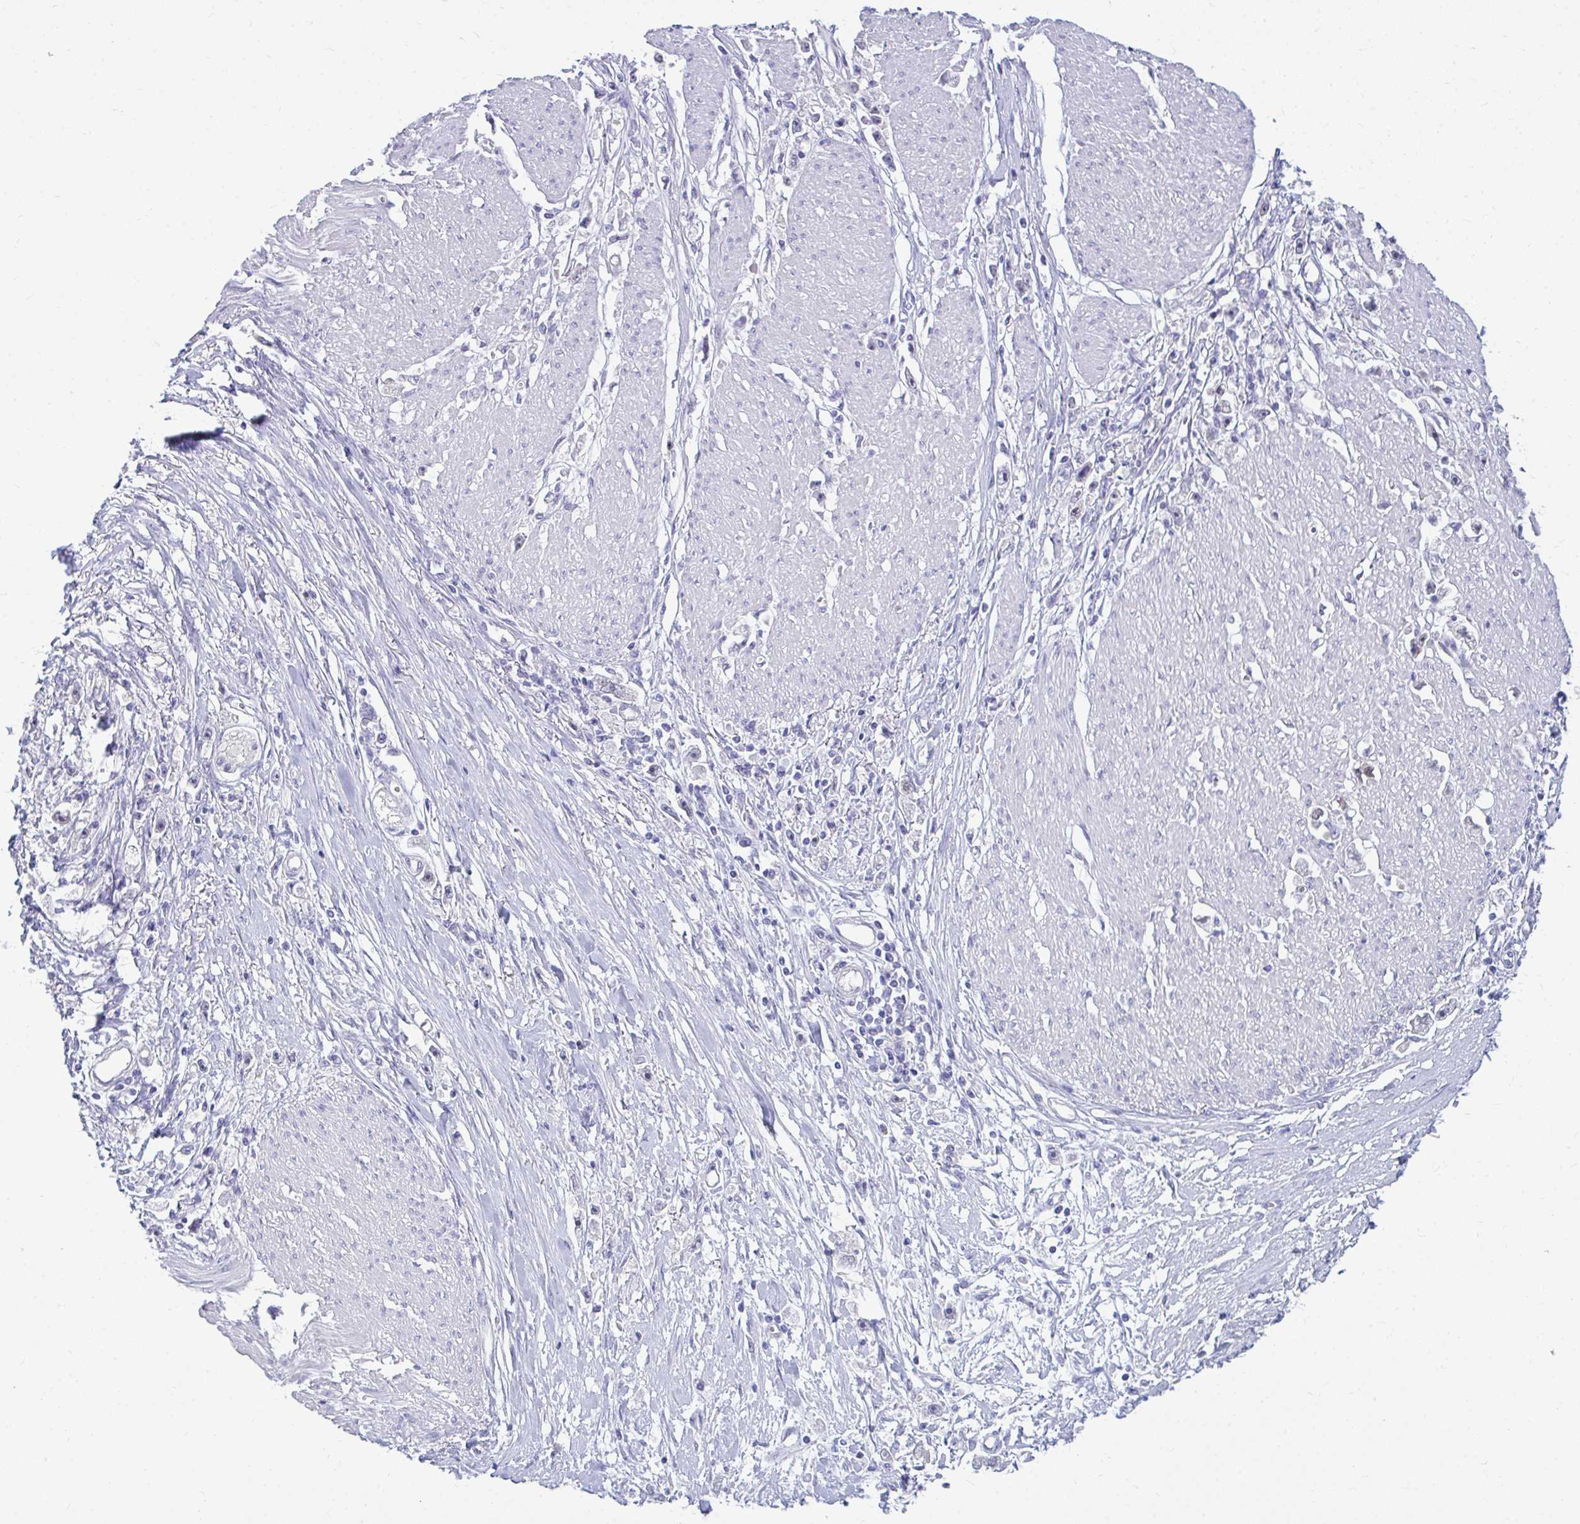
{"staining": {"intensity": "negative", "quantity": "none", "location": "none"}, "tissue": "stomach cancer", "cell_type": "Tumor cells", "image_type": "cancer", "snomed": [{"axis": "morphology", "description": "Adenocarcinoma, NOS"}, {"axis": "topography", "description": "Stomach"}], "caption": "Immunohistochemistry micrograph of human stomach cancer (adenocarcinoma) stained for a protein (brown), which reveals no staining in tumor cells.", "gene": "CSE1L", "patient": {"sex": "female", "age": 59}}